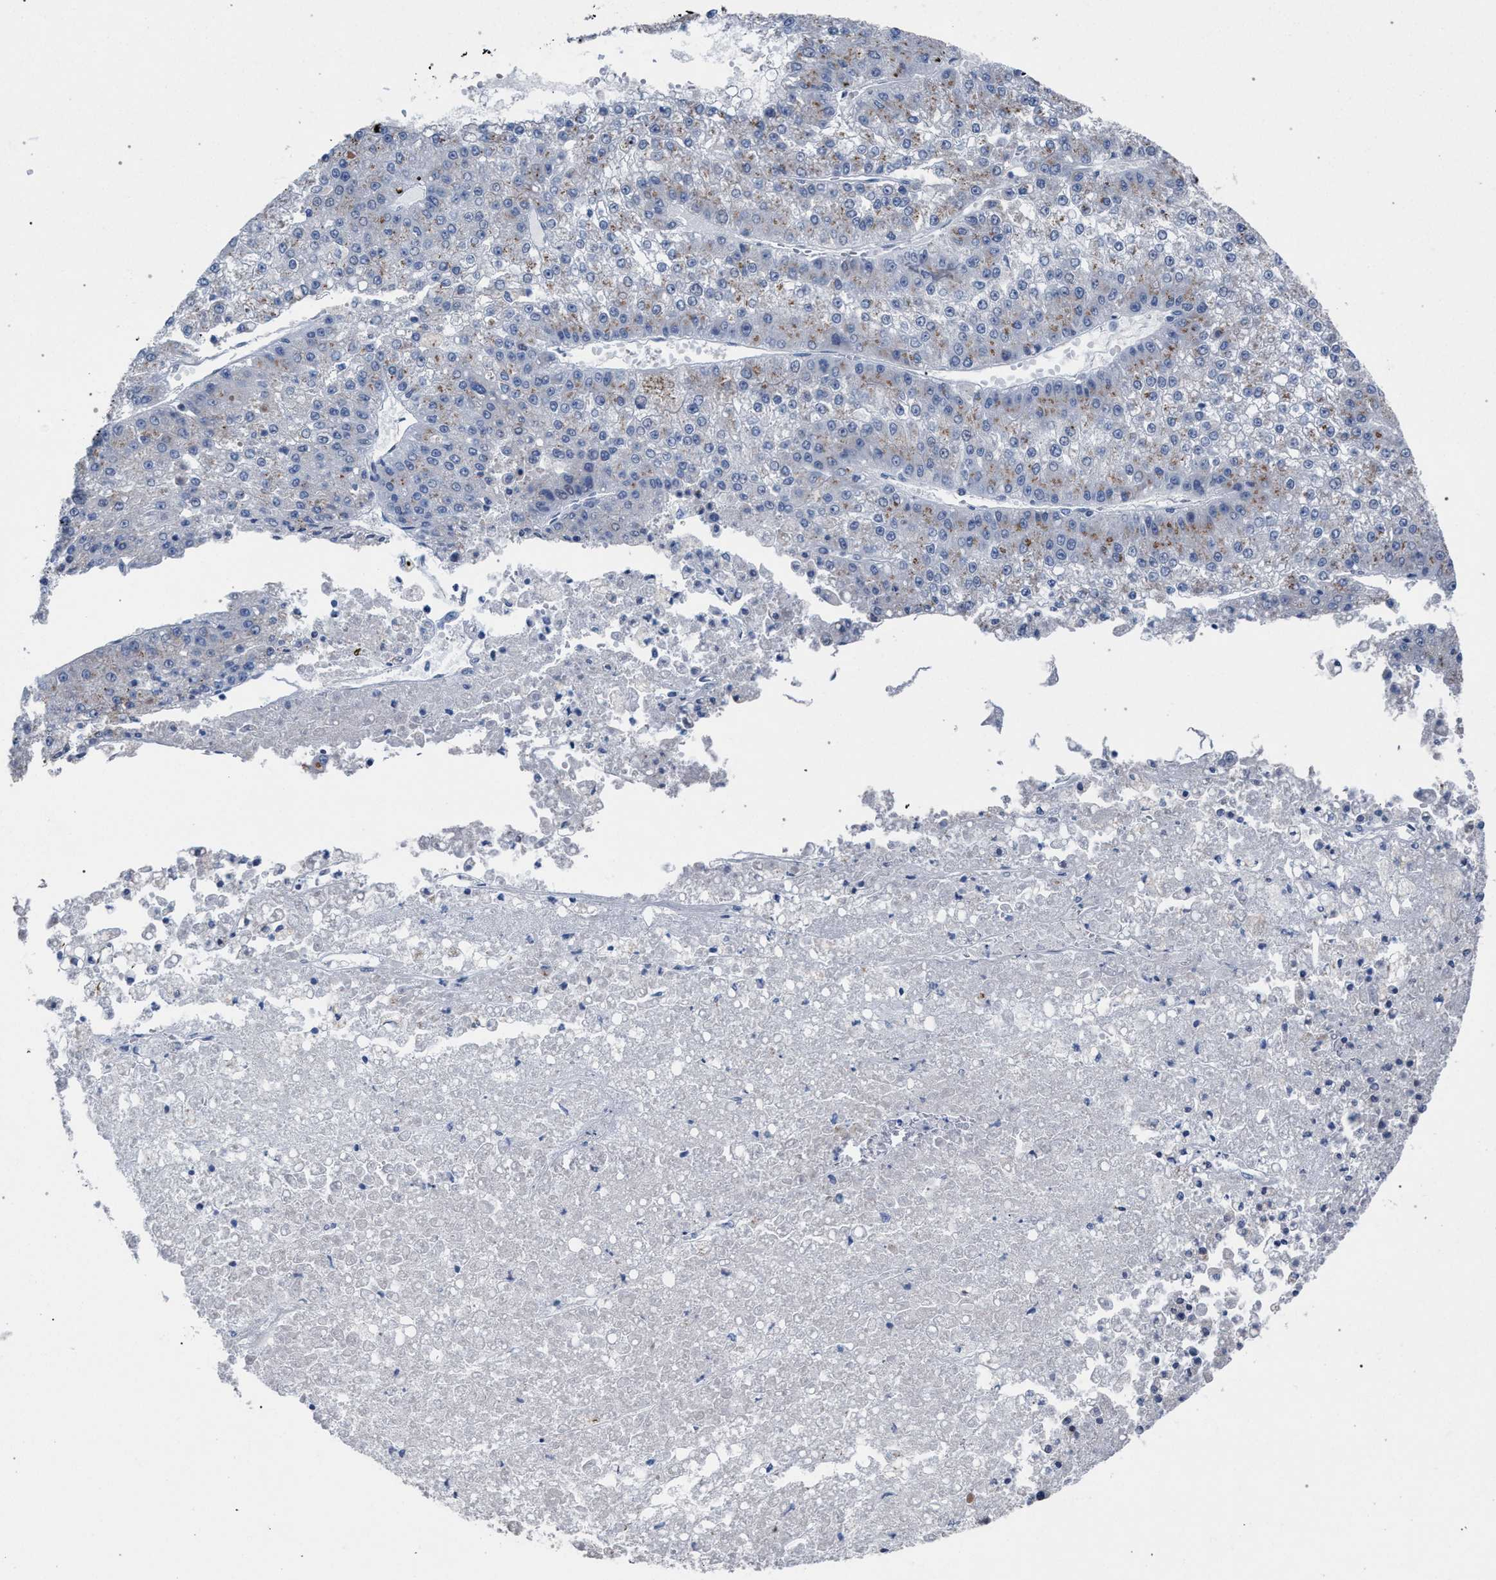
{"staining": {"intensity": "moderate", "quantity": ">75%", "location": "cytoplasmic/membranous"}, "tissue": "liver cancer", "cell_type": "Tumor cells", "image_type": "cancer", "snomed": [{"axis": "morphology", "description": "Carcinoma, Hepatocellular, NOS"}, {"axis": "topography", "description": "Liver"}], "caption": "This is a micrograph of IHC staining of hepatocellular carcinoma (liver), which shows moderate positivity in the cytoplasmic/membranous of tumor cells.", "gene": "RNF135", "patient": {"sex": "female", "age": 73}}